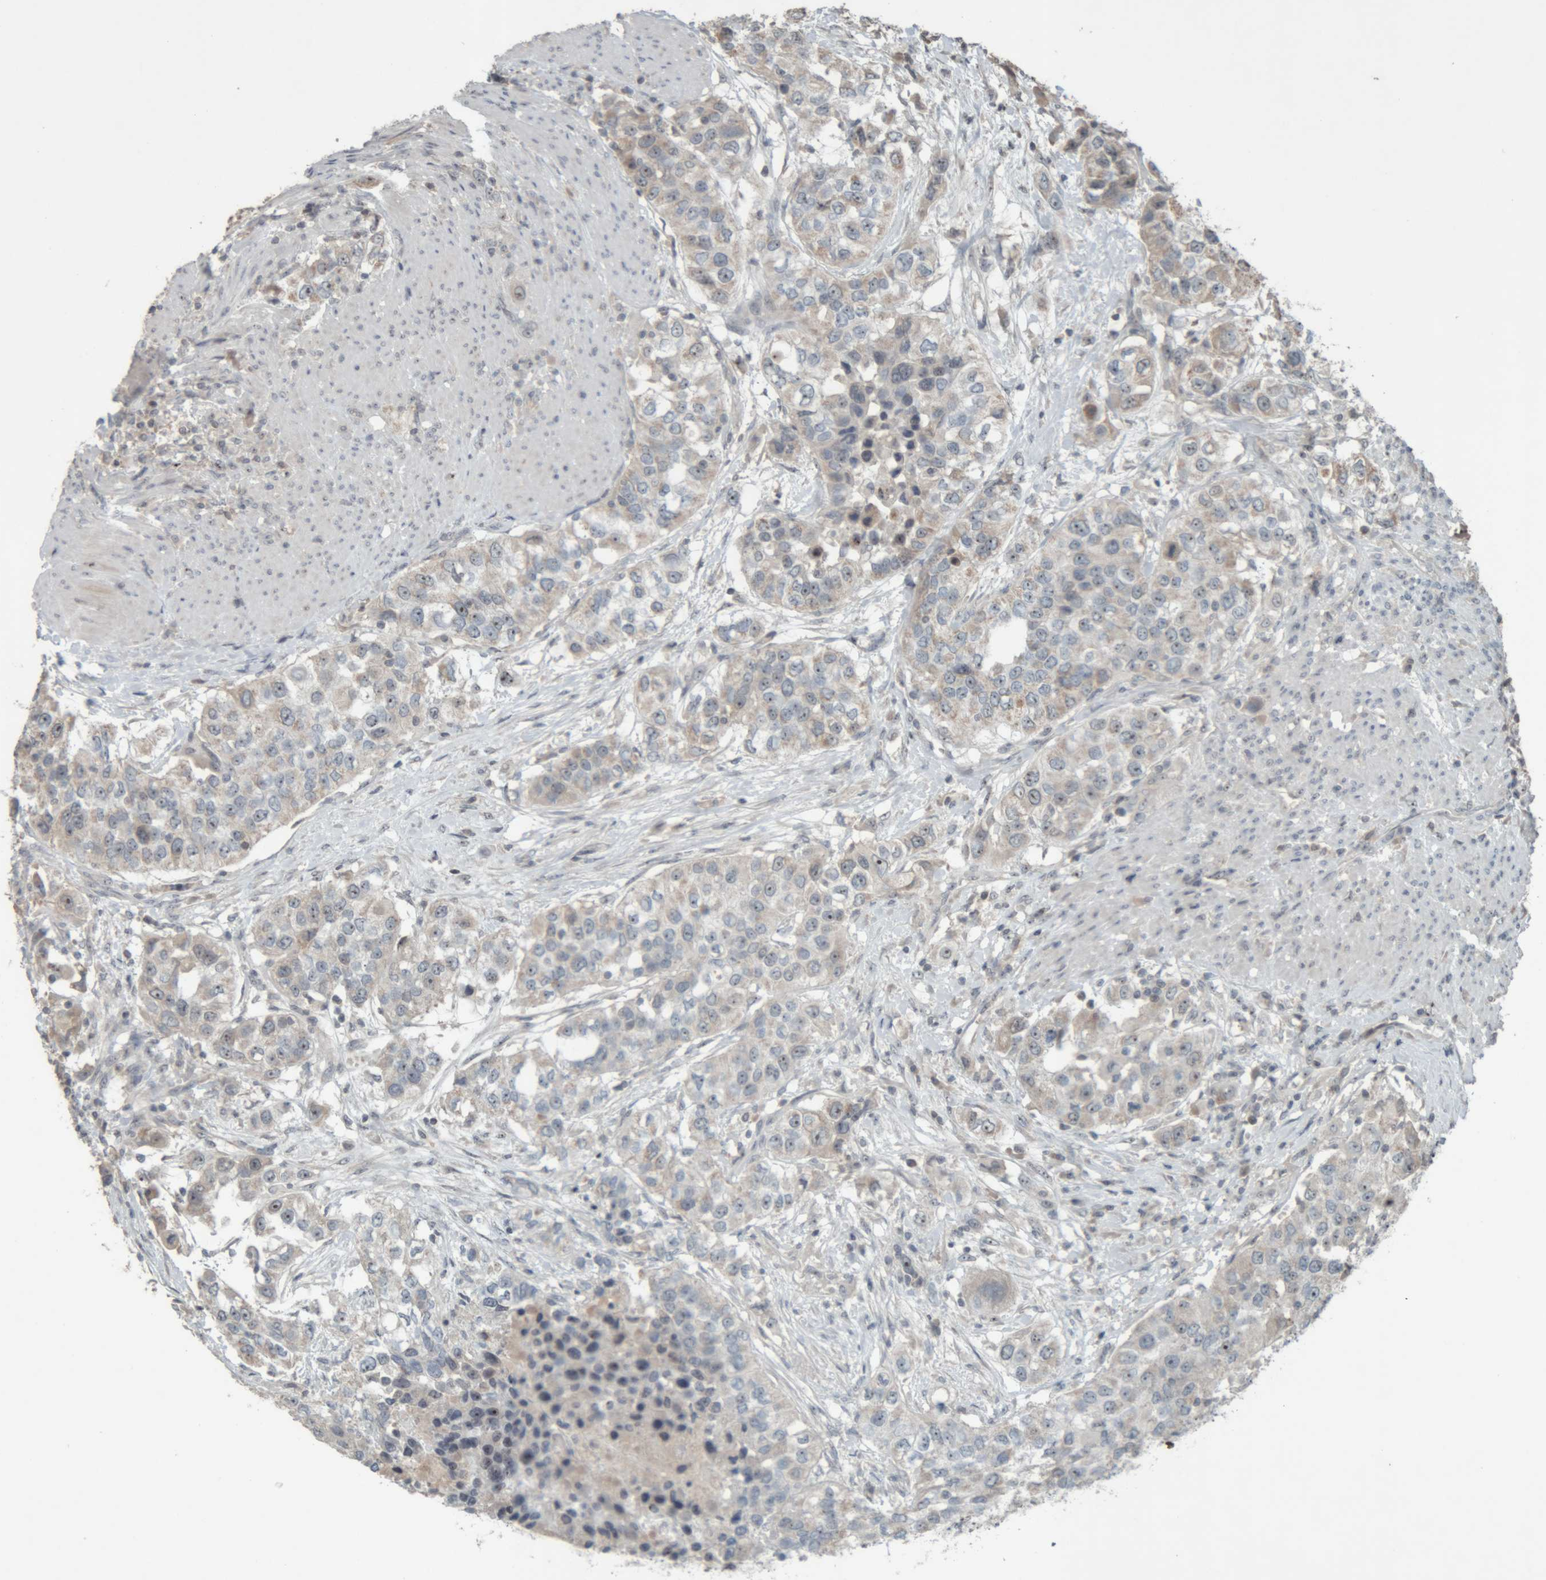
{"staining": {"intensity": "weak", "quantity": "25%-75%", "location": "cytoplasmic/membranous,nuclear"}, "tissue": "urothelial cancer", "cell_type": "Tumor cells", "image_type": "cancer", "snomed": [{"axis": "morphology", "description": "Urothelial carcinoma, High grade"}, {"axis": "topography", "description": "Urinary bladder"}], "caption": "High-grade urothelial carcinoma was stained to show a protein in brown. There is low levels of weak cytoplasmic/membranous and nuclear expression in about 25%-75% of tumor cells.", "gene": "RPF1", "patient": {"sex": "female", "age": 80}}